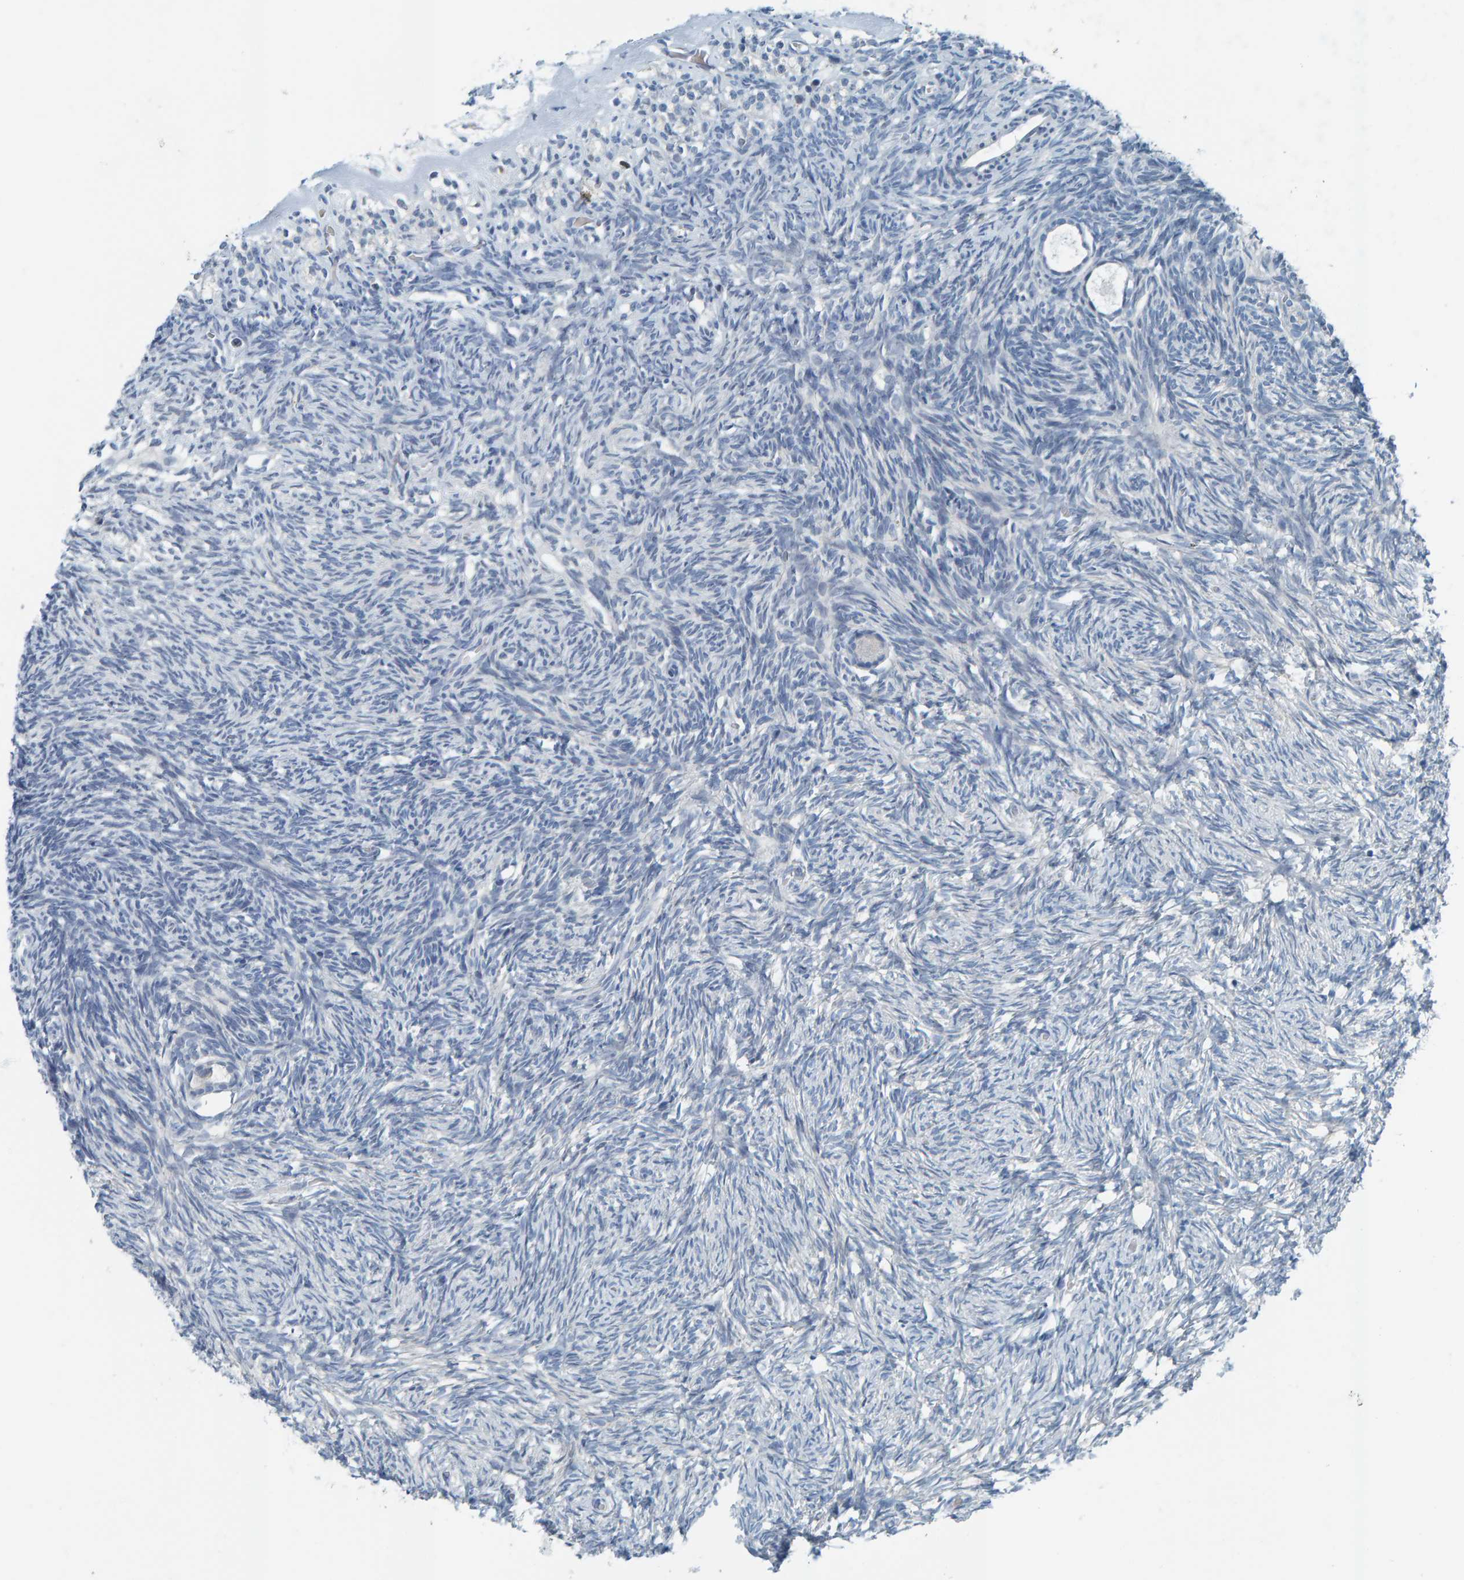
{"staining": {"intensity": "negative", "quantity": "none", "location": "none"}, "tissue": "ovary", "cell_type": "Follicle cells", "image_type": "normal", "snomed": [{"axis": "morphology", "description": "Normal tissue, NOS"}, {"axis": "topography", "description": "Ovary"}], "caption": "The histopathology image reveals no significant expression in follicle cells of ovary. The staining is performed using DAB brown chromogen with nuclei counter-stained in using hematoxylin.", "gene": "CNP", "patient": {"sex": "female", "age": 34}}